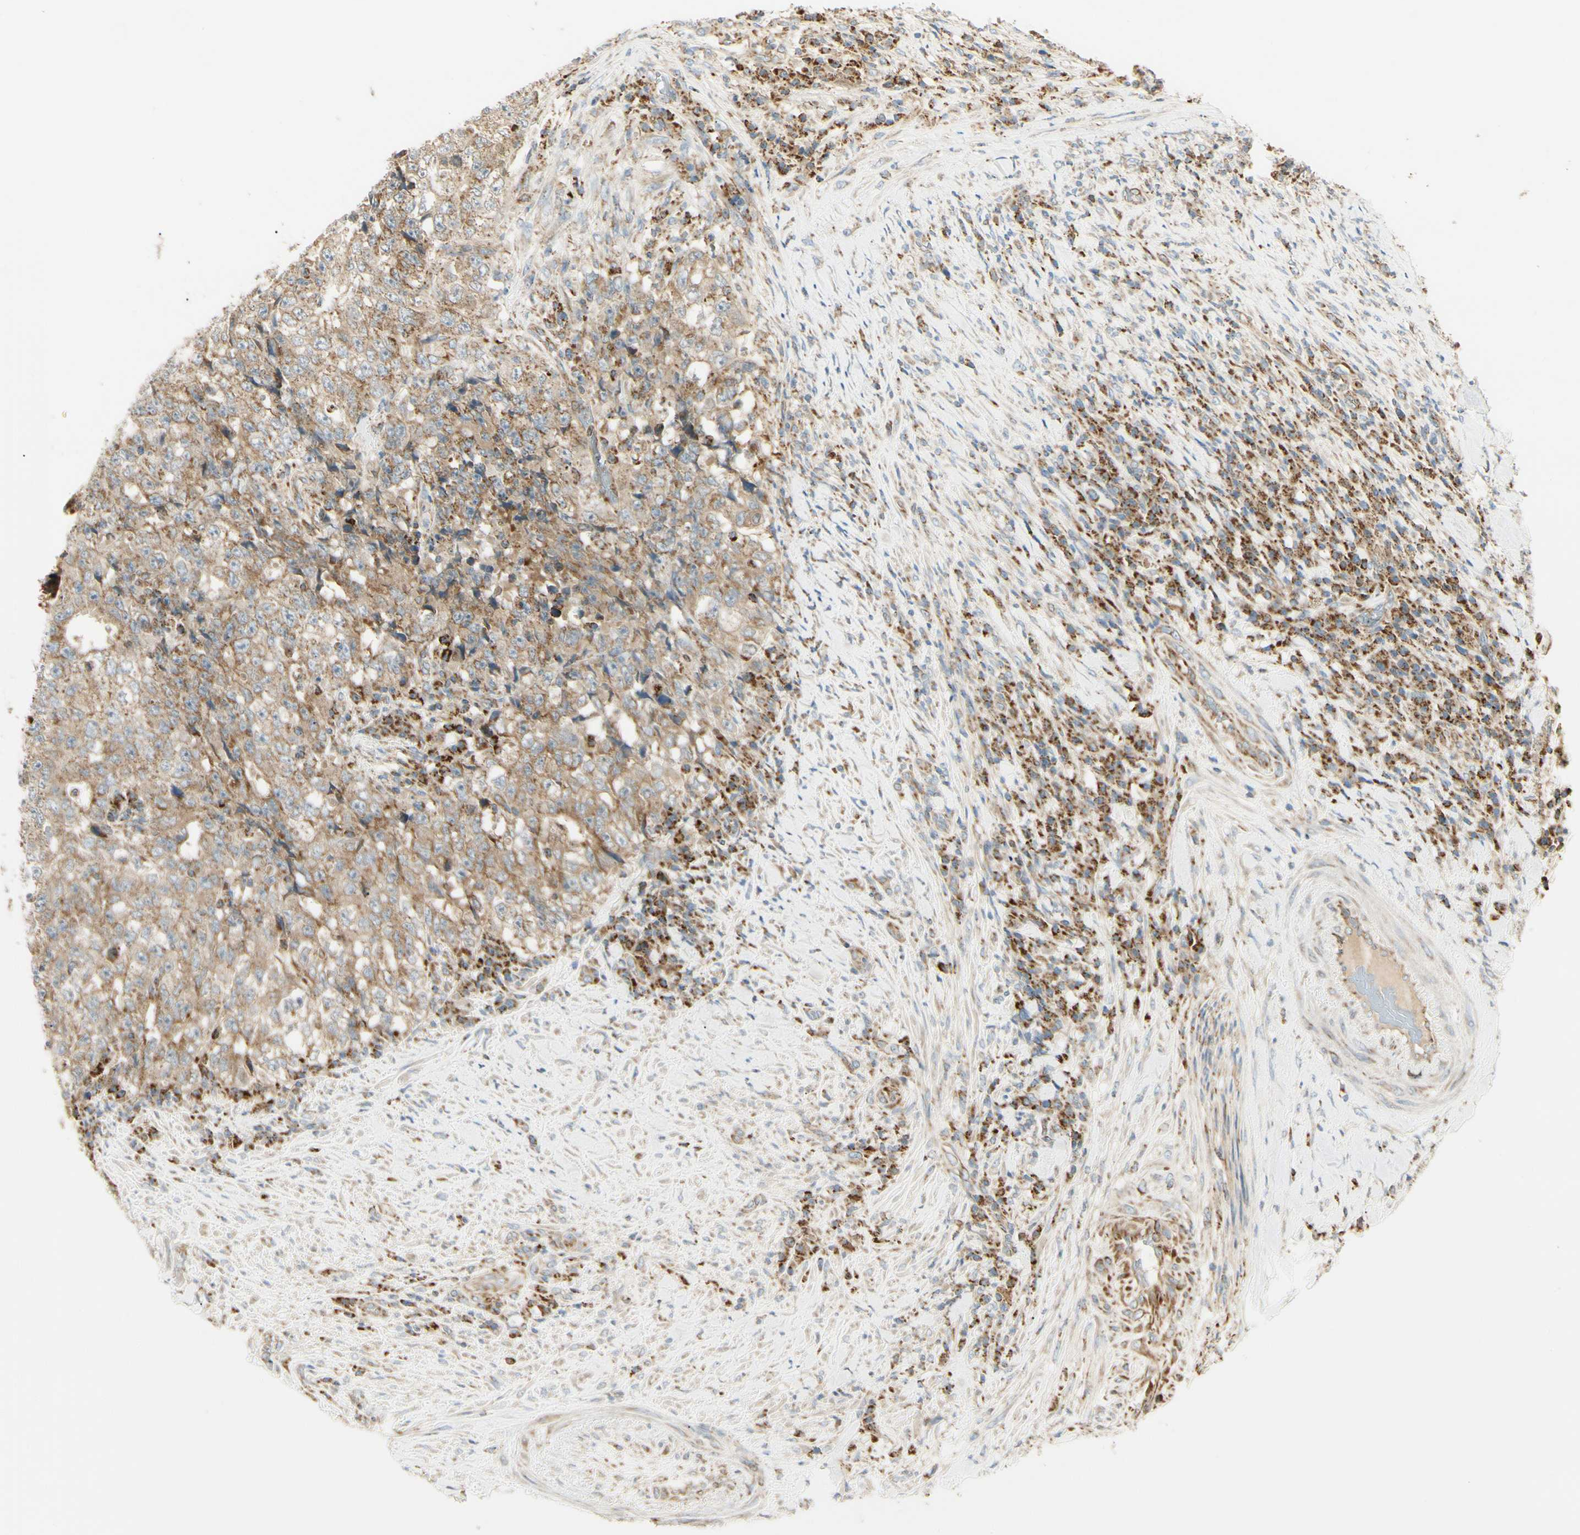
{"staining": {"intensity": "moderate", "quantity": ">75%", "location": "cytoplasmic/membranous"}, "tissue": "testis cancer", "cell_type": "Tumor cells", "image_type": "cancer", "snomed": [{"axis": "morphology", "description": "Necrosis, NOS"}, {"axis": "morphology", "description": "Carcinoma, Embryonal, NOS"}, {"axis": "topography", "description": "Testis"}], "caption": "Brown immunohistochemical staining in human testis cancer (embryonal carcinoma) shows moderate cytoplasmic/membranous staining in approximately >75% of tumor cells.", "gene": "TBC1D10A", "patient": {"sex": "male", "age": 19}}